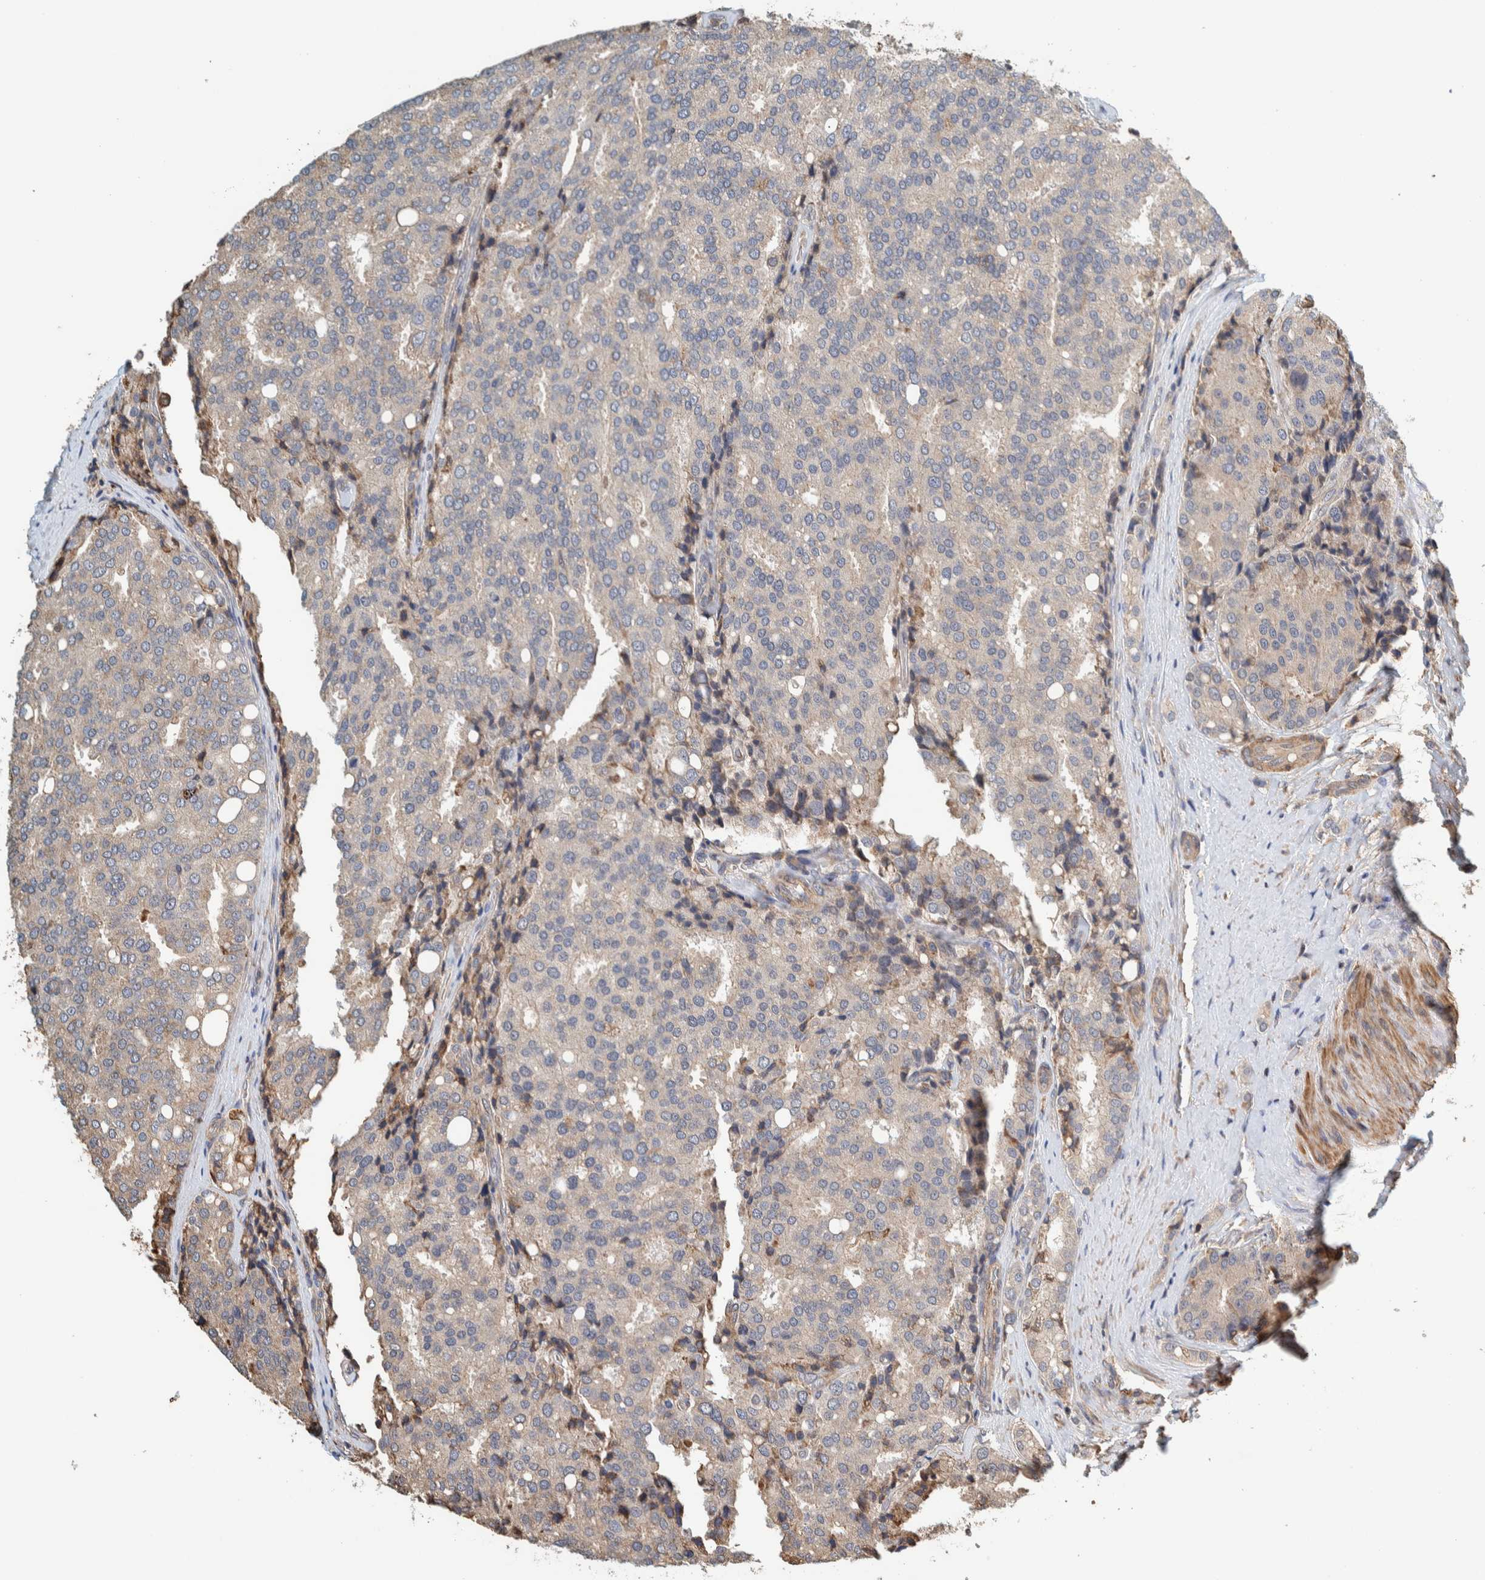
{"staining": {"intensity": "weak", "quantity": "<25%", "location": "cytoplasmic/membranous"}, "tissue": "prostate cancer", "cell_type": "Tumor cells", "image_type": "cancer", "snomed": [{"axis": "morphology", "description": "Adenocarcinoma, High grade"}, {"axis": "topography", "description": "Prostate"}], "caption": "Tumor cells show no significant protein expression in prostate cancer.", "gene": "PLA2G3", "patient": {"sex": "male", "age": 50}}